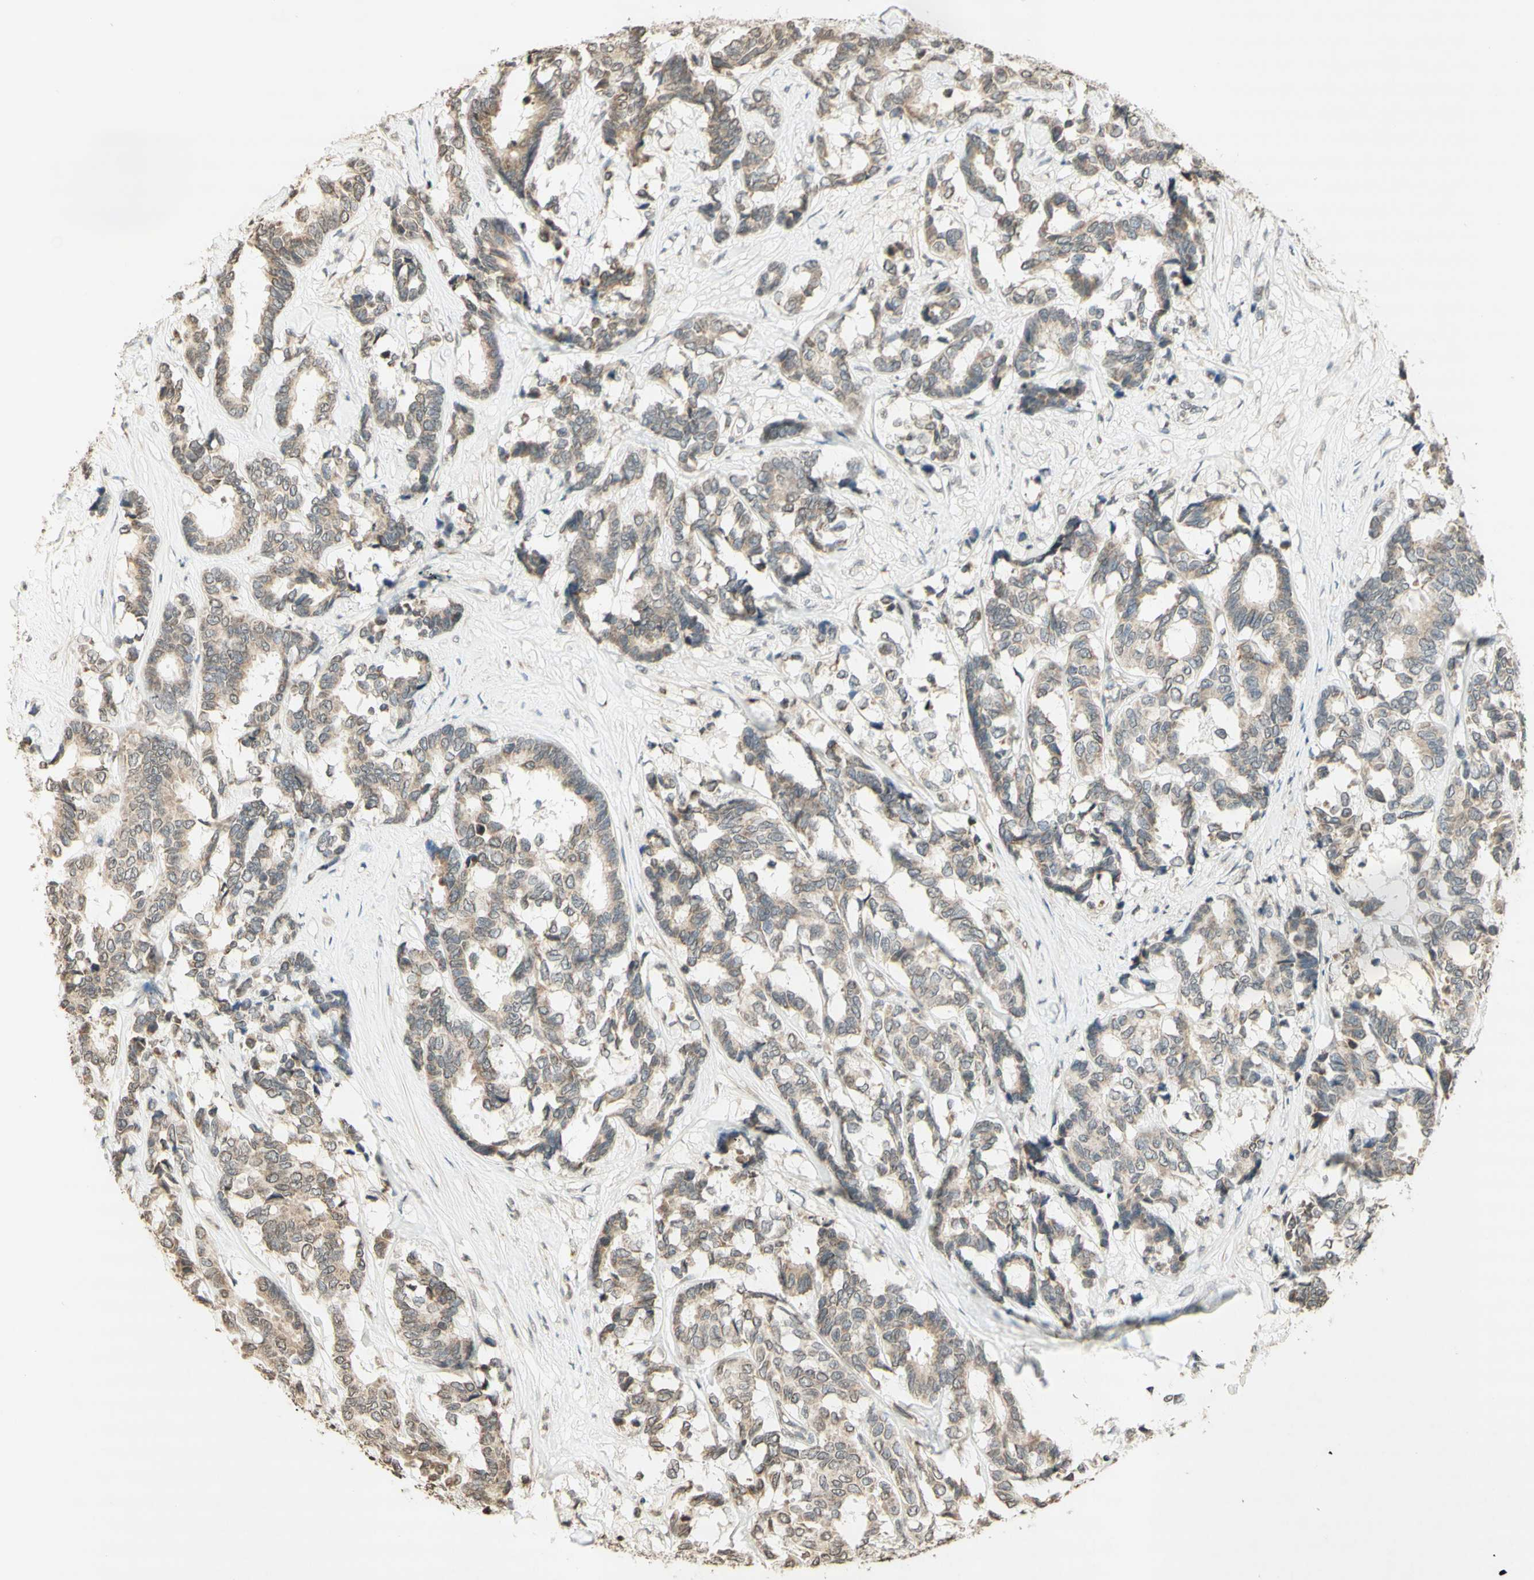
{"staining": {"intensity": "weak", "quantity": "25%-75%", "location": "cytoplasmic/membranous"}, "tissue": "breast cancer", "cell_type": "Tumor cells", "image_type": "cancer", "snomed": [{"axis": "morphology", "description": "Duct carcinoma"}, {"axis": "topography", "description": "Breast"}], "caption": "Tumor cells exhibit weak cytoplasmic/membranous staining in about 25%-75% of cells in intraductal carcinoma (breast).", "gene": "CCNI", "patient": {"sex": "female", "age": 87}}